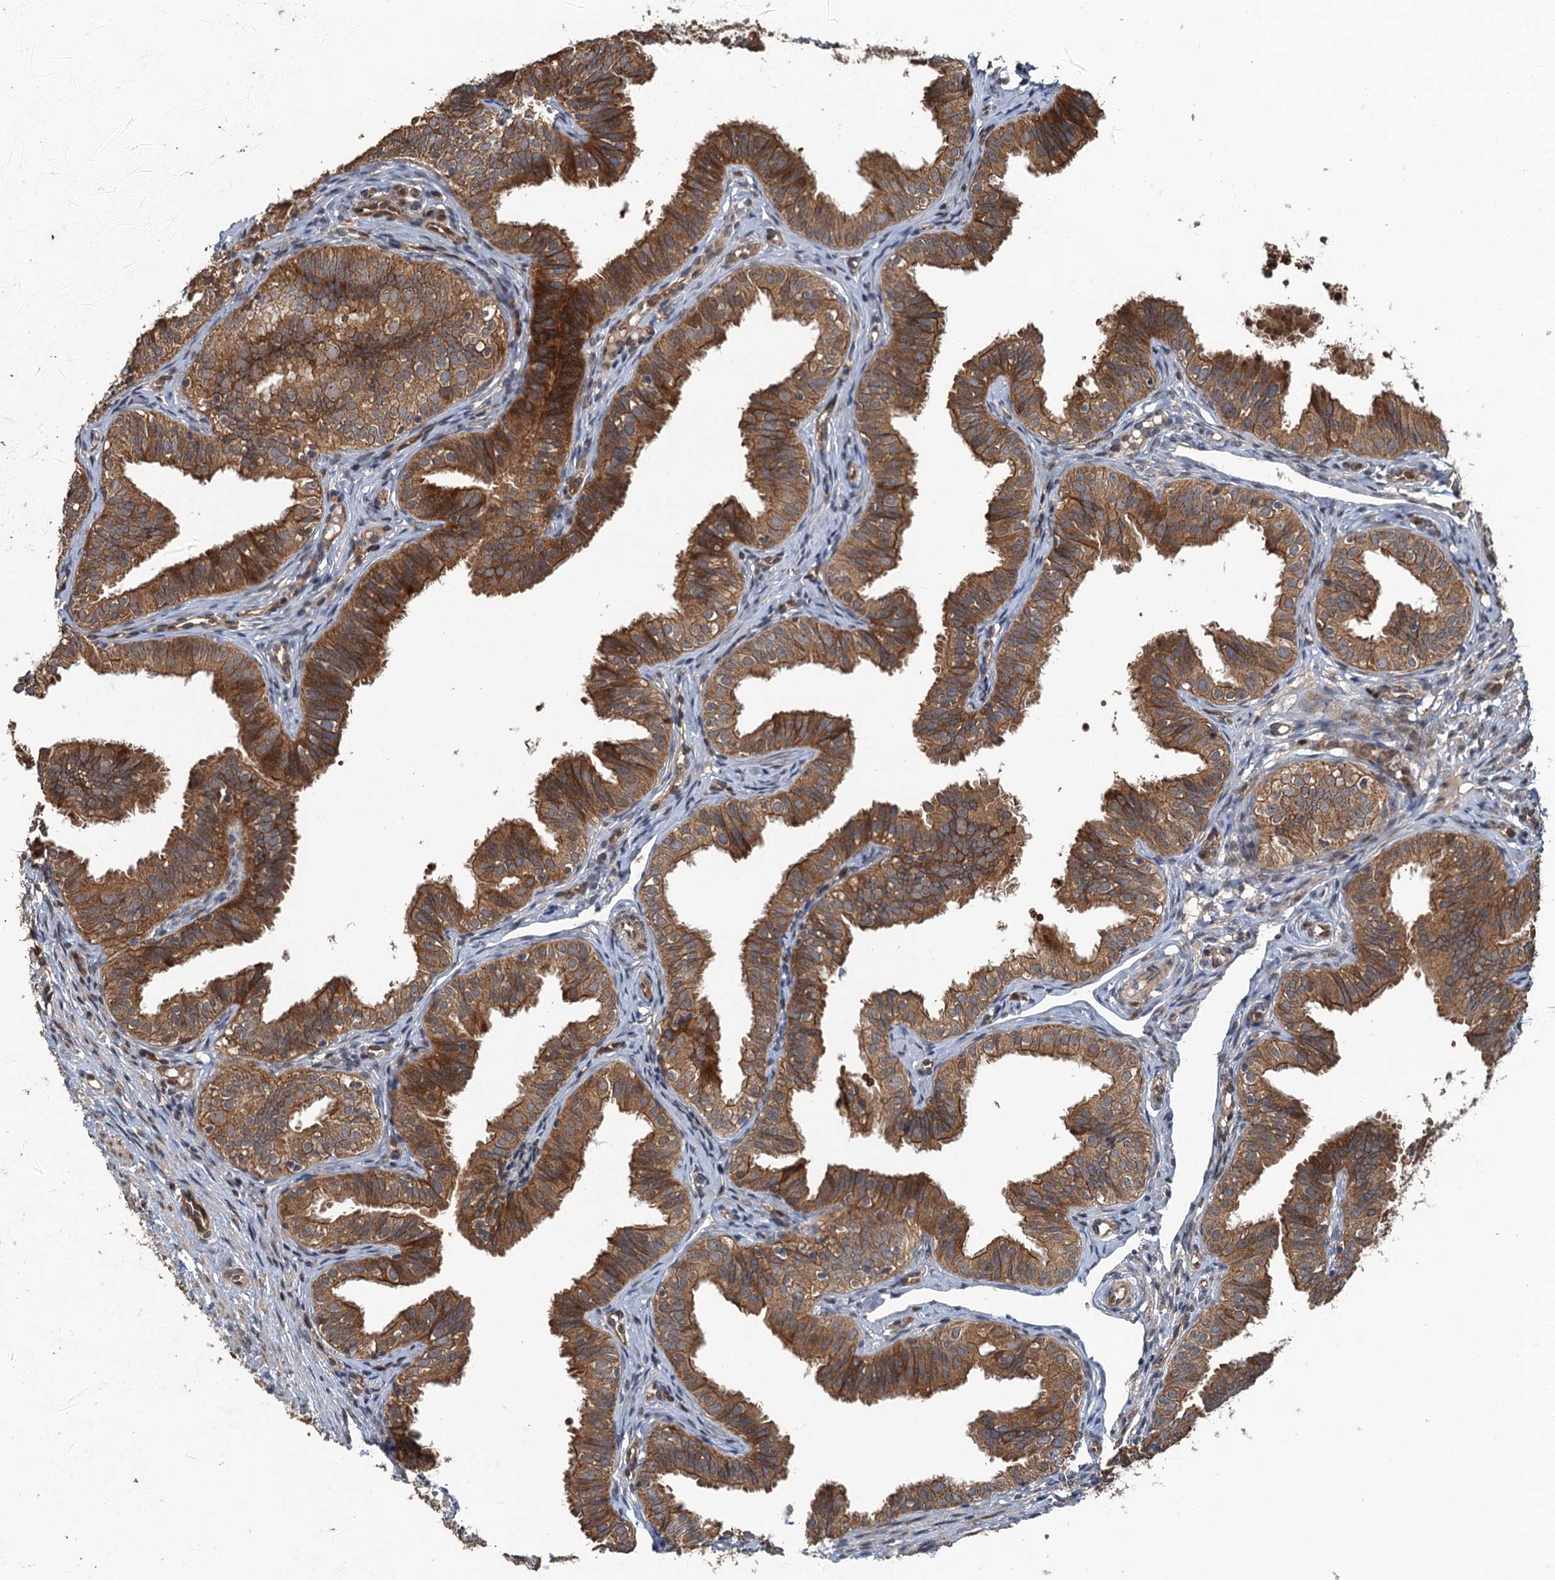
{"staining": {"intensity": "moderate", "quantity": ">75%", "location": "cytoplasmic/membranous"}, "tissue": "fallopian tube", "cell_type": "Glandular cells", "image_type": "normal", "snomed": [{"axis": "morphology", "description": "Normal tissue, NOS"}, {"axis": "topography", "description": "Fallopian tube"}], "caption": "The immunohistochemical stain labels moderate cytoplasmic/membranous staining in glandular cells of unremarkable fallopian tube.", "gene": "SNX32", "patient": {"sex": "female", "age": 35}}